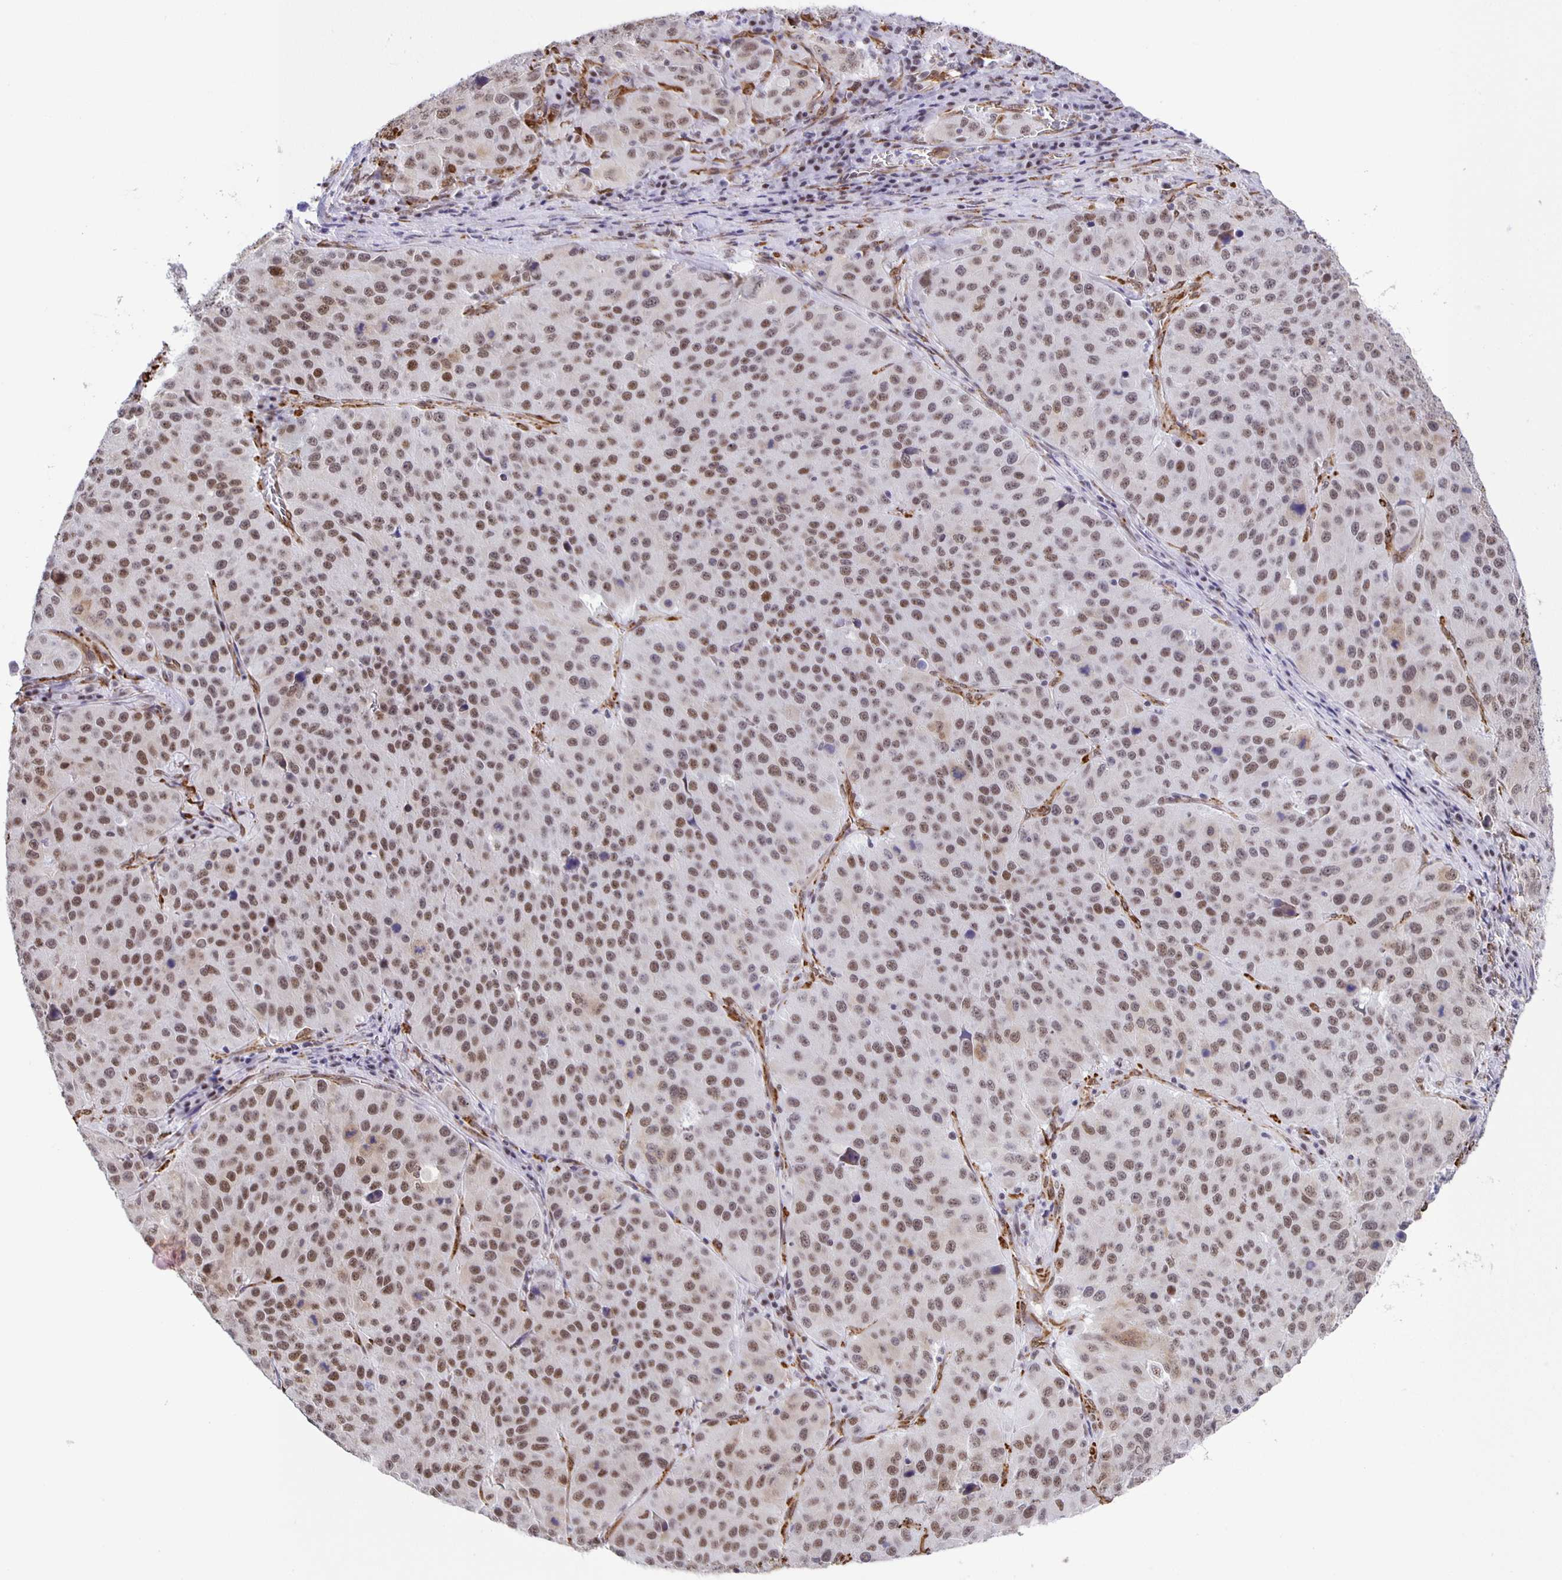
{"staining": {"intensity": "moderate", "quantity": ">75%", "location": "nuclear"}, "tissue": "stomach cancer", "cell_type": "Tumor cells", "image_type": "cancer", "snomed": [{"axis": "morphology", "description": "Adenocarcinoma, NOS"}, {"axis": "topography", "description": "Stomach"}], "caption": "Moderate nuclear protein expression is present in about >75% of tumor cells in stomach cancer (adenocarcinoma).", "gene": "ZRANB2", "patient": {"sex": "male", "age": 71}}